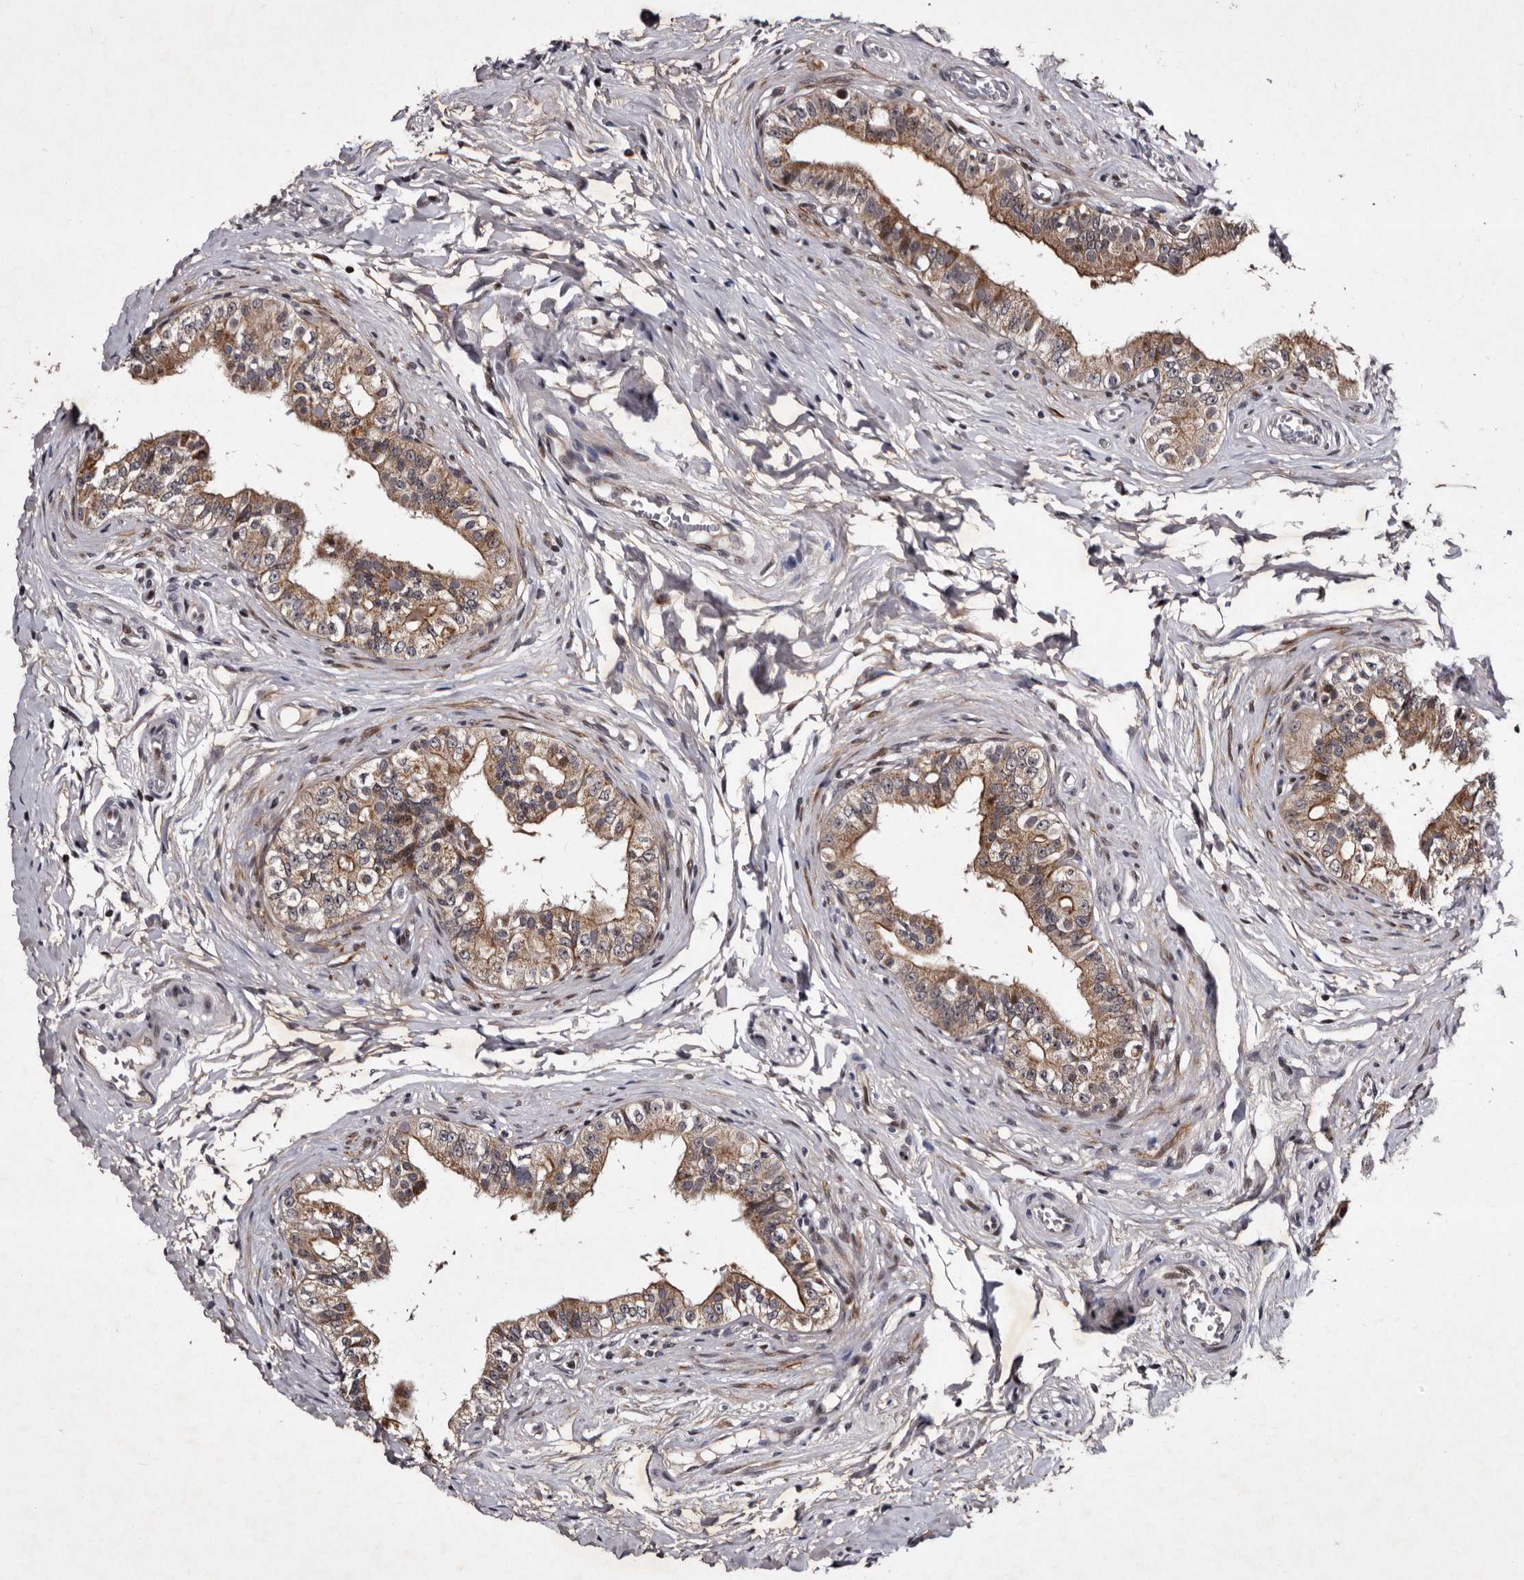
{"staining": {"intensity": "moderate", "quantity": "25%-75%", "location": "cytoplasmic/membranous,nuclear"}, "tissue": "epididymis", "cell_type": "Glandular cells", "image_type": "normal", "snomed": [{"axis": "morphology", "description": "Normal tissue, NOS"}, {"axis": "topography", "description": "Testis"}, {"axis": "topography", "description": "Epididymis"}], "caption": "An IHC image of benign tissue is shown. Protein staining in brown shows moderate cytoplasmic/membranous,nuclear positivity in epididymis within glandular cells.", "gene": "TNKS", "patient": {"sex": "male", "age": 36}}